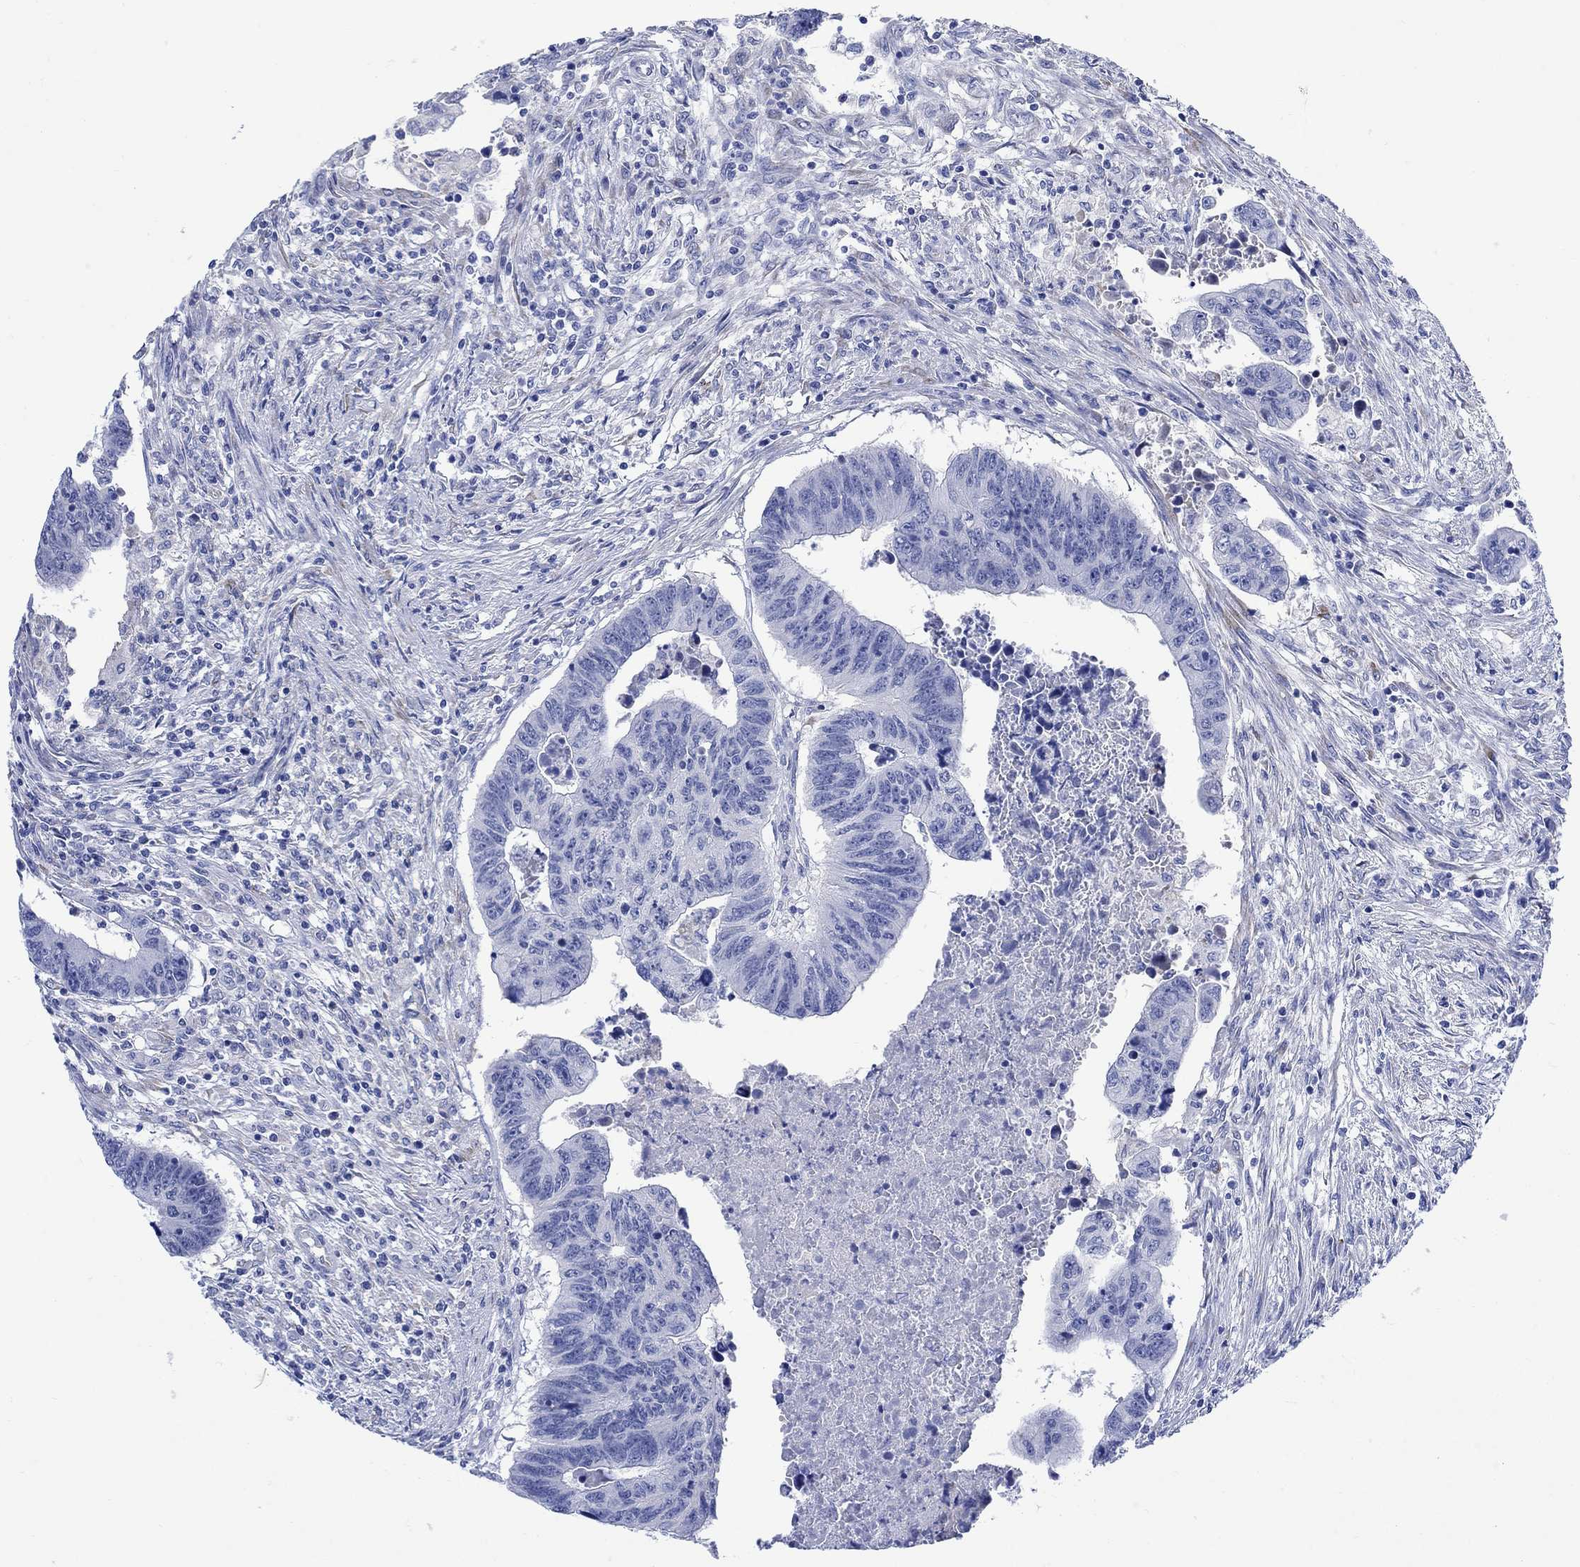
{"staining": {"intensity": "negative", "quantity": "none", "location": "none"}, "tissue": "colorectal cancer", "cell_type": "Tumor cells", "image_type": "cancer", "snomed": [{"axis": "morphology", "description": "Adenocarcinoma, NOS"}, {"axis": "topography", "description": "Rectum"}], "caption": "The image exhibits no staining of tumor cells in colorectal cancer (adenocarcinoma).", "gene": "MYL1", "patient": {"sex": "female", "age": 85}}